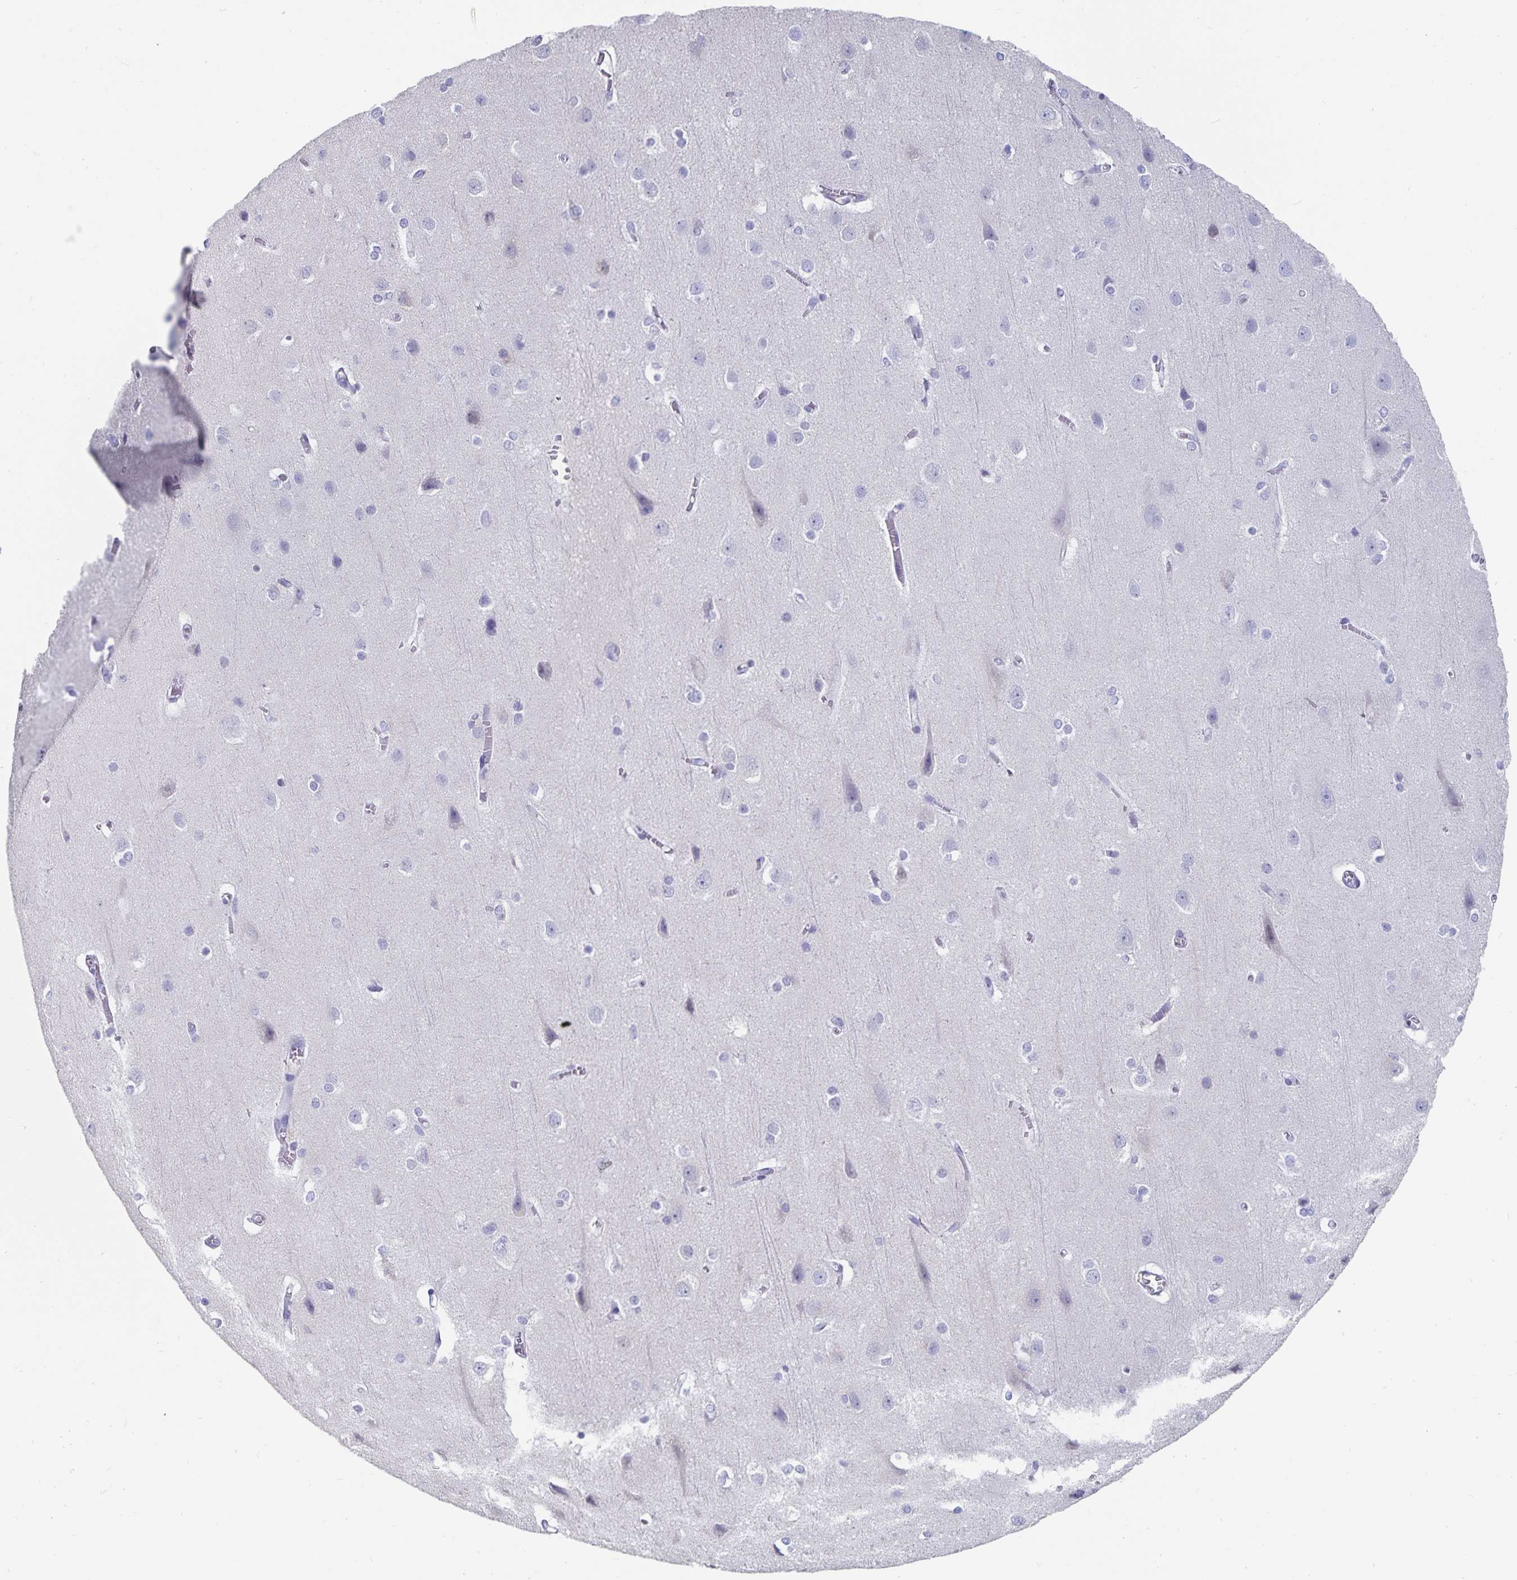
{"staining": {"intensity": "negative", "quantity": "none", "location": "none"}, "tissue": "cerebral cortex", "cell_type": "Endothelial cells", "image_type": "normal", "snomed": [{"axis": "morphology", "description": "Normal tissue, NOS"}, {"axis": "topography", "description": "Cerebral cortex"}], "caption": "Immunohistochemistry (IHC) micrograph of unremarkable cerebral cortex stained for a protein (brown), which shows no expression in endothelial cells.", "gene": "CFAP69", "patient": {"sex": "male", "age": 37}}